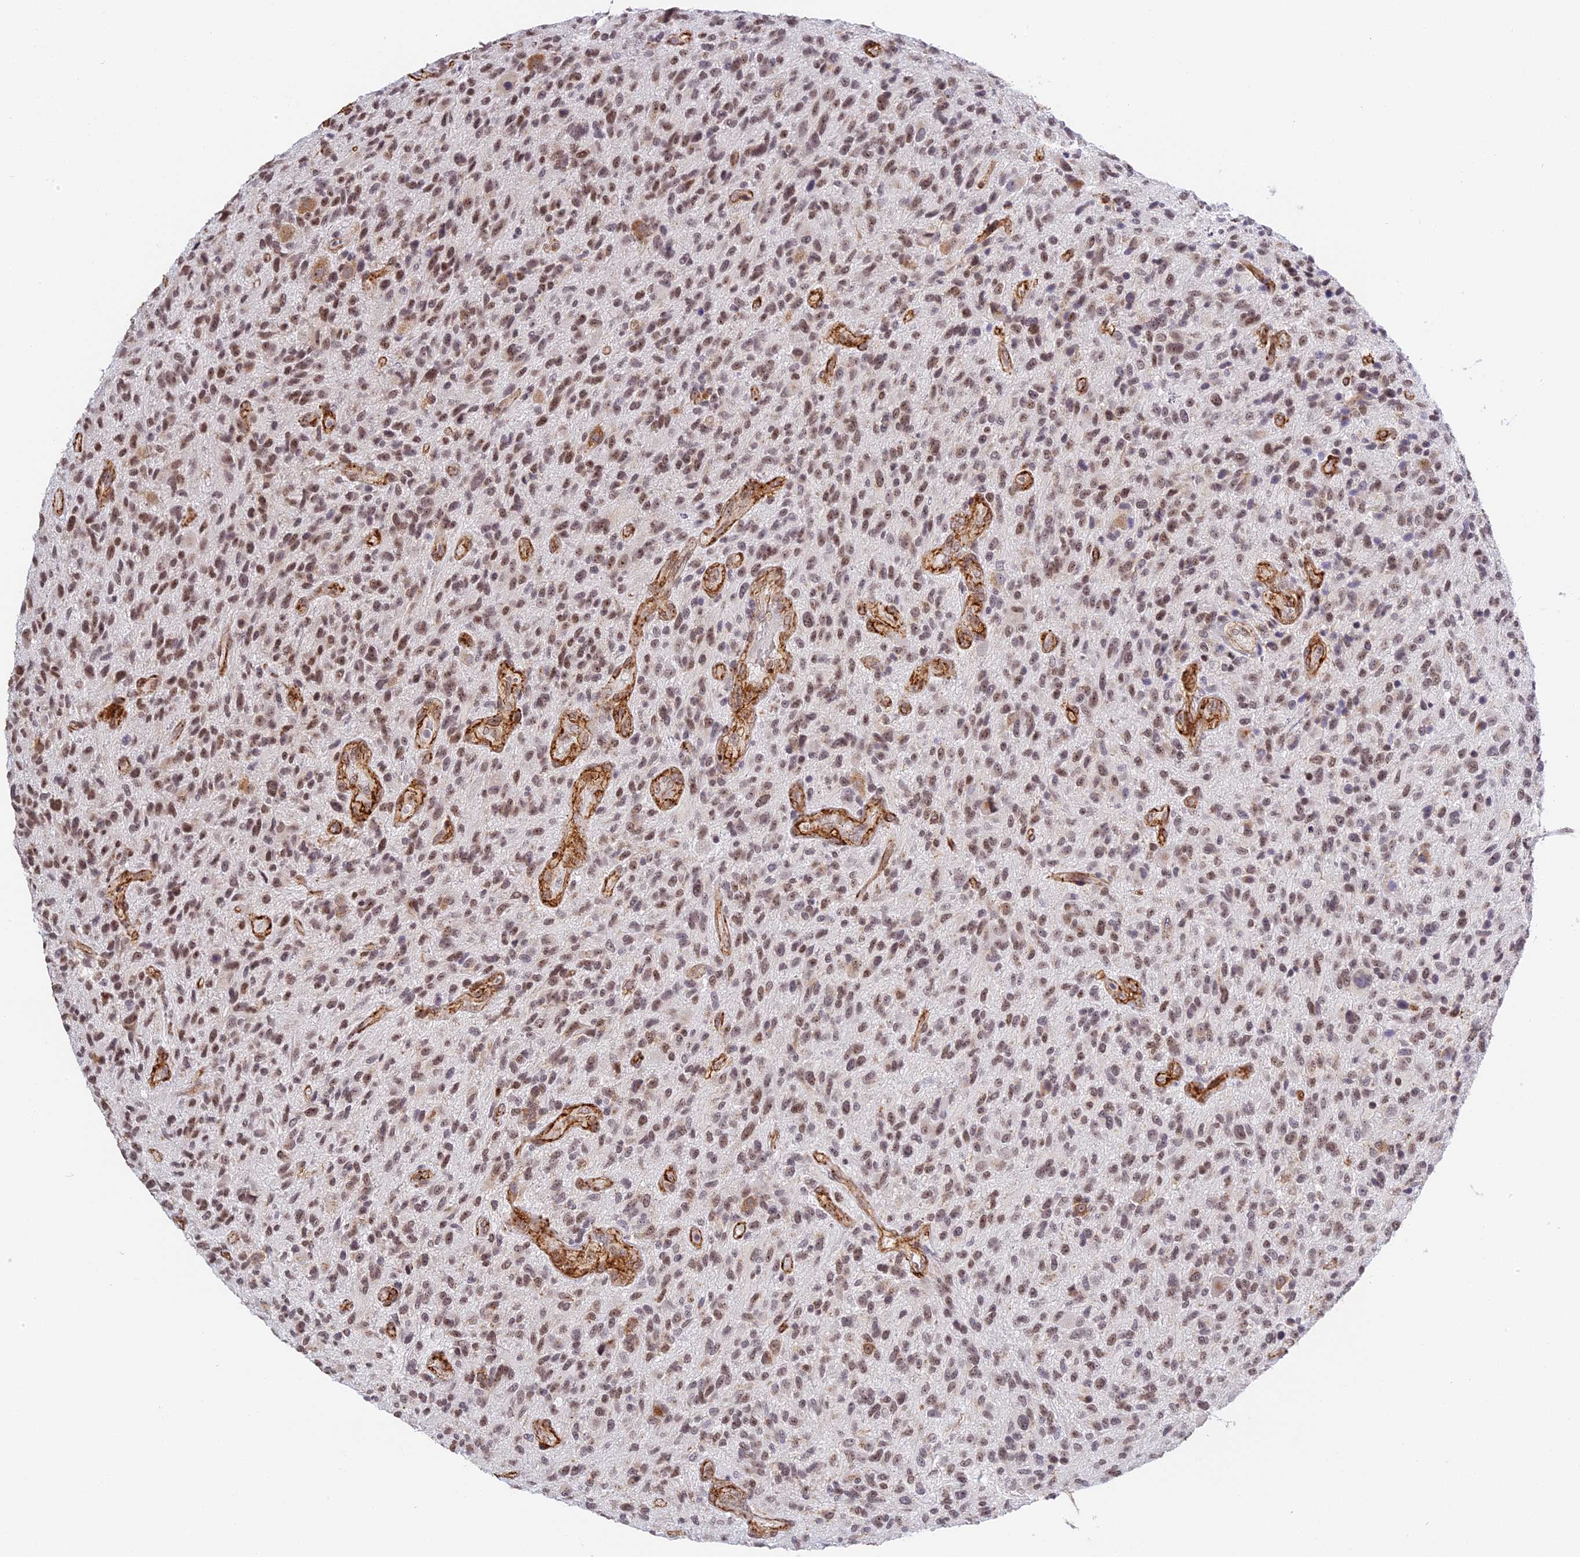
{"staining": {"intensity": "moderate", "quantity": "25%-75%", "location": "nuclear"}, "tissue": "glioma", "cell_type": "Tumor cells", "image_type": "cancer", "snomed": [{"axis": "morphology", "description": "Glioma, malignant, High grade"}, {"axis": "topography", "description": "Brain"}], "caption": "A photomicrograph of glioma stained for a protein shows moderate nuclear brown staining in tumor cells. Immunohistochemistry stains the protein of interest in brown and the nuclei are stained blue.", "gene": "HEATR5B", "patient": {"sex": "male", "age": 47}}